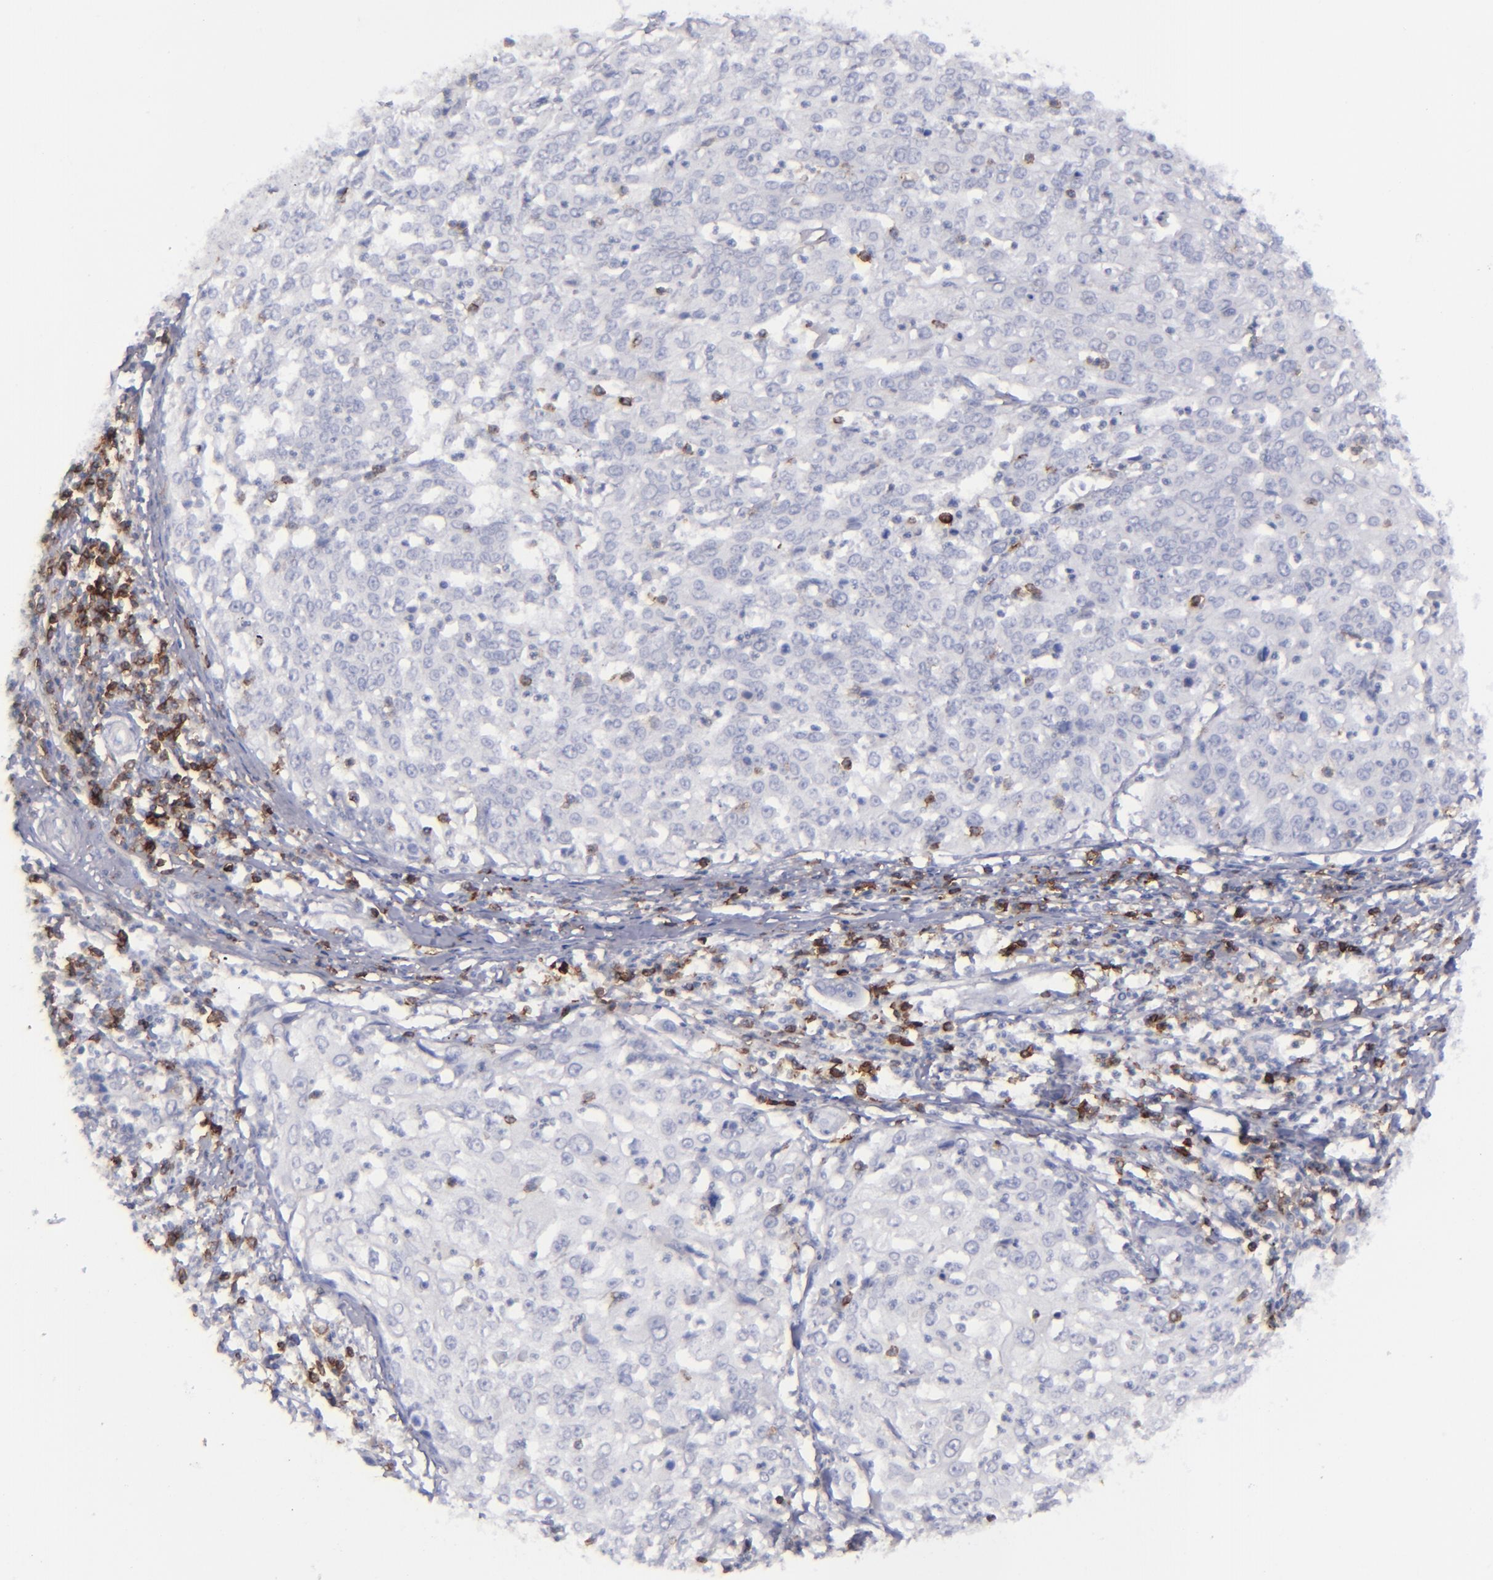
{"staining": {"intensity": "negative", "quantity": "none", "location": "none"}, "tissue": "cervical cancer", "cell_type": "Tumor cells", "image_type": "cancer", "snomed": [{"axis": "morphology", "description": "Squamous cell carcinoma, NOS"}, {"axis": "topography", "description": "Cervix"}], "caption": "This is a micrograph of IHC staining of cervical cancer (squamous cell carcinoma), which shows no positivity in tumor cells.", "gene": "CD27", "patient": {"sex": "female", "age": 39}}